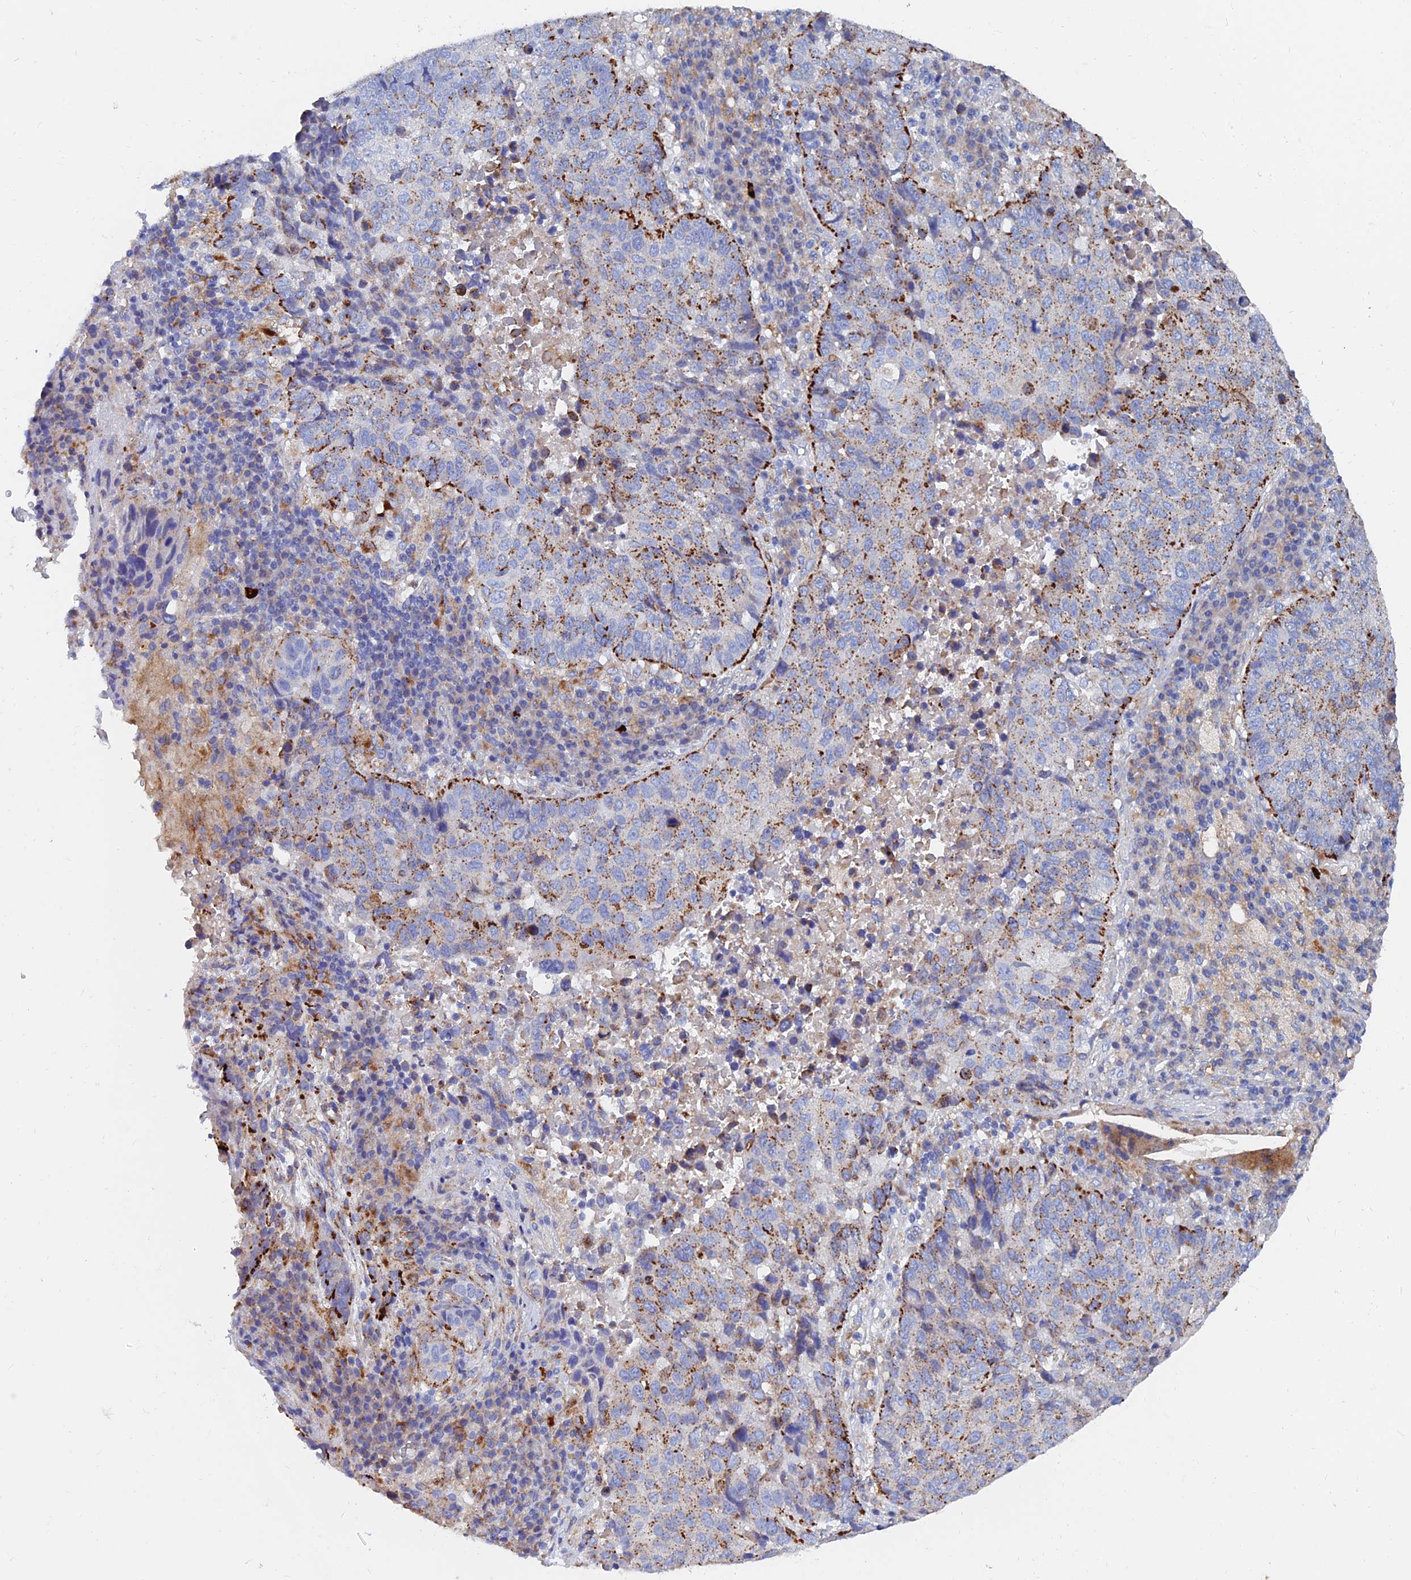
{"staining": {"intensity": "moderate", "quantity": ">75%", "location": "cytoplasmic/membranous"}, "tissue": "lung cancer", "cell_type": "Tumor cells", "image_type": "cancer", "snomed": [{"axis": "morphology", "description": "Squamous cell carcinoma, NOS"}, {"axis": "topography", "description": "Lung"}], "caption": "Human lung cancer stained with a brown dye shows moderate cytoplasmic/membranous positive staining in approximately >75% of tumor cells.", "gene": "SPNS1", "patient": {"sex": "male", "age": 73}}